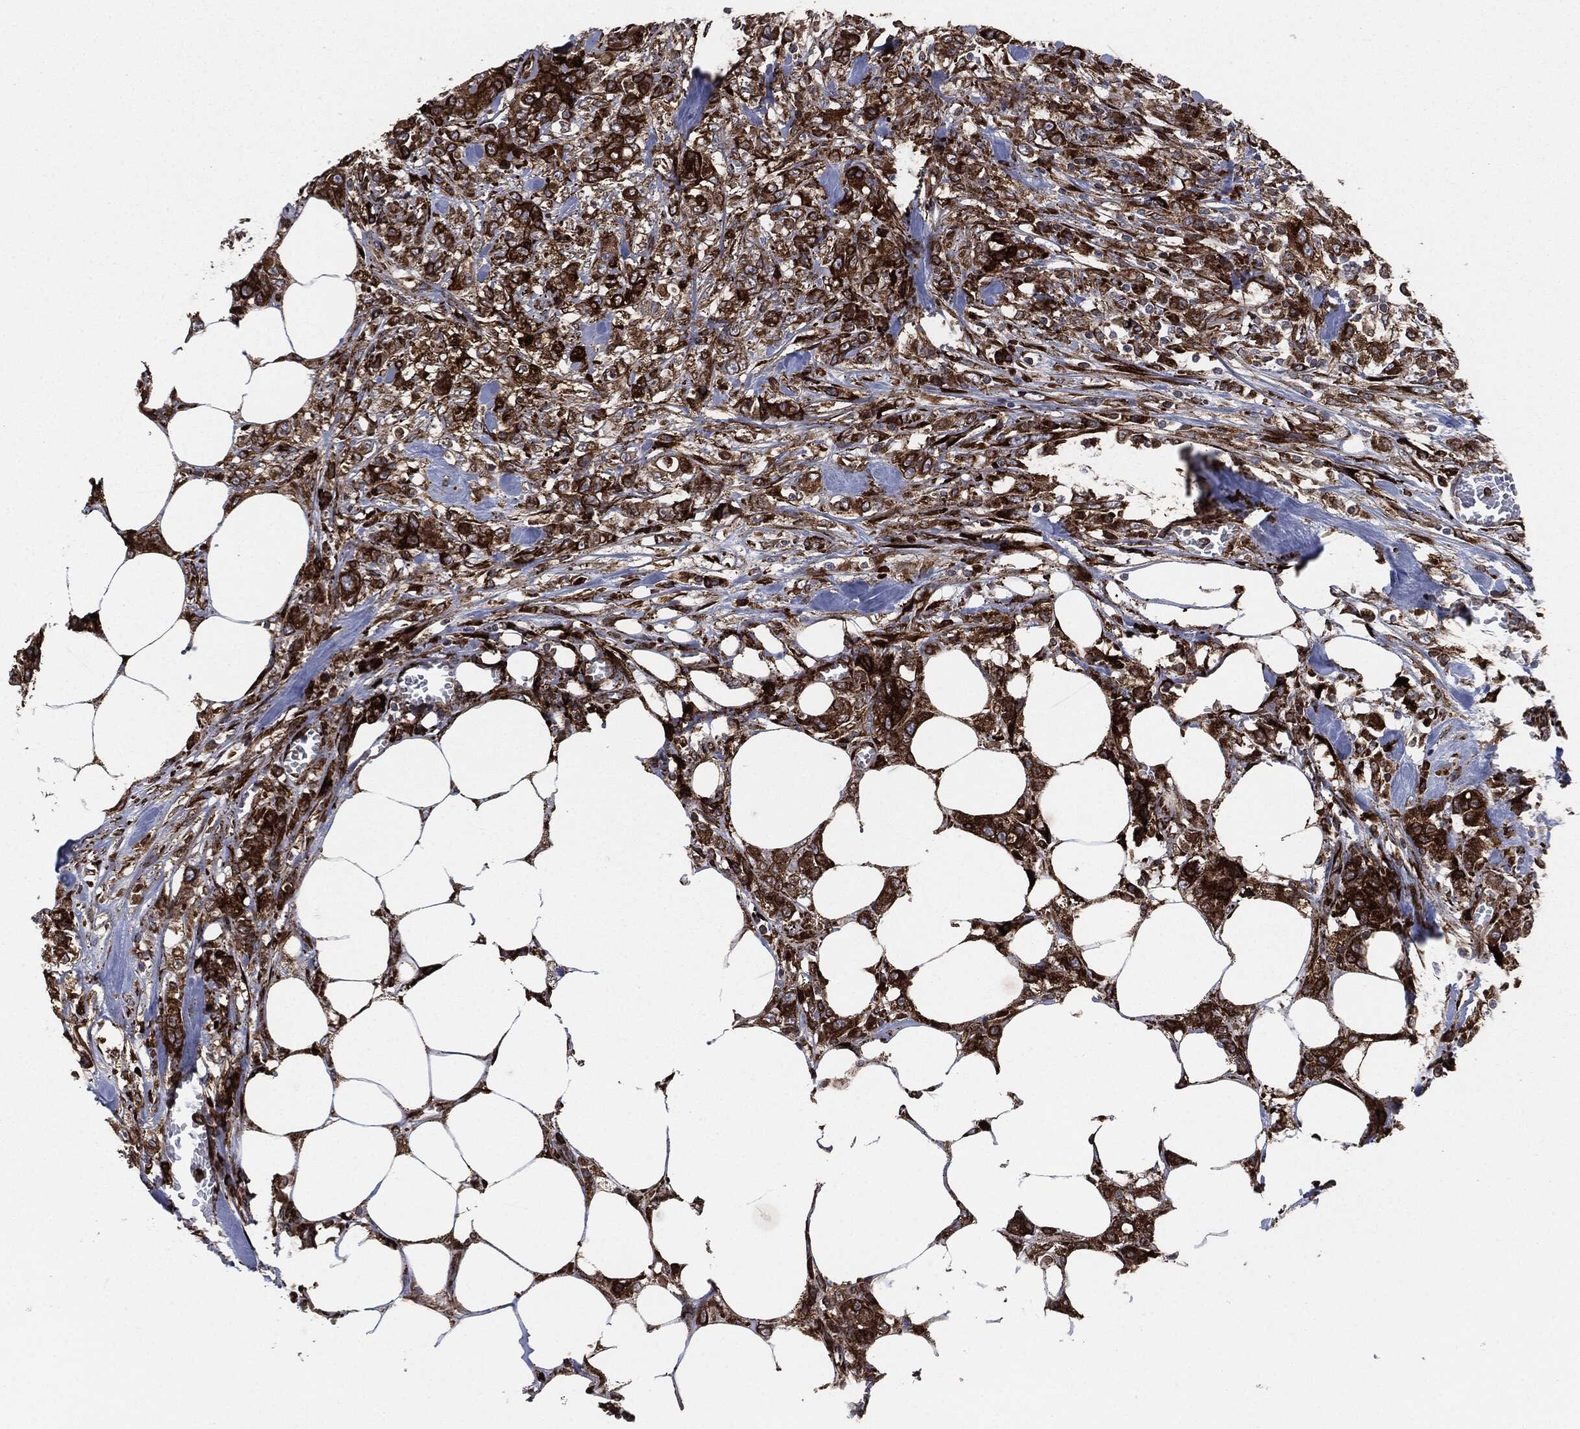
{"staining": {"intensity": "strong", "quantity": ">75%", "location": "cytoplasmic/membranous"}, "tissue": "colorectal cancer", "cell_type": "Tumor cells", "image_type": "cancer", "snomed": [{"axis": "morphology", "description": "Adenocarcinoma, NOS"}, {"axis": "topography", "description": "Colon"}], "caption": "This is a photomicrograph of immunohistochemistry staining of colorectal adenocarcinoma, which shows strong positivity in the cytoplasmic/membranous of tumor cells.", "gene": "CALR", "patient": {"sex": "female", "age": 48}}